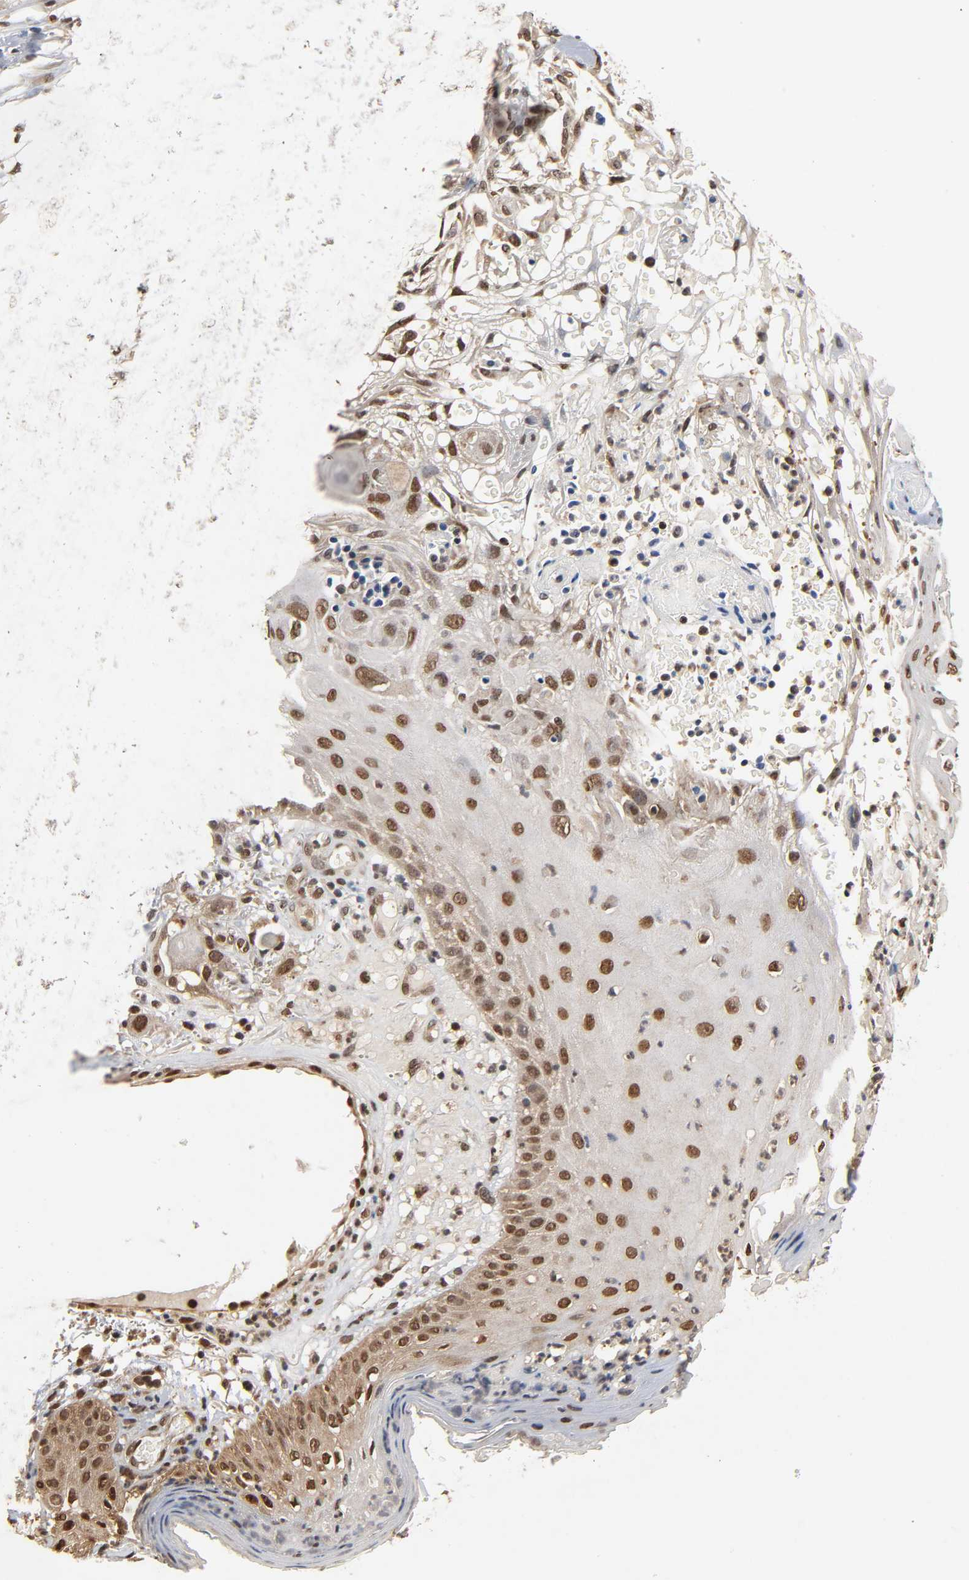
{"staining": {"intensity": "moderate", "quantity": ">75%", "location": "nuclear"}, "tissue": "skin cancer", "cell_type": "Tumor cells", "image_type": "cancer", "snomed": [{"axis": "morphology", "description": "Normal tissue, NOS"}, {"axis": "morphology", "description": "Squamous cell carcinoma, NOS"}, {"axis": "topography", "description": "Skin"}], "caption": "A photomicrograph showing moderate nuclear expression in approximately >75% of tumor cells in skin cancer, as visualized by brown immunohistochemical staining.", "gene": "UBC", "patient": {"sex": "female", "age": 59}}